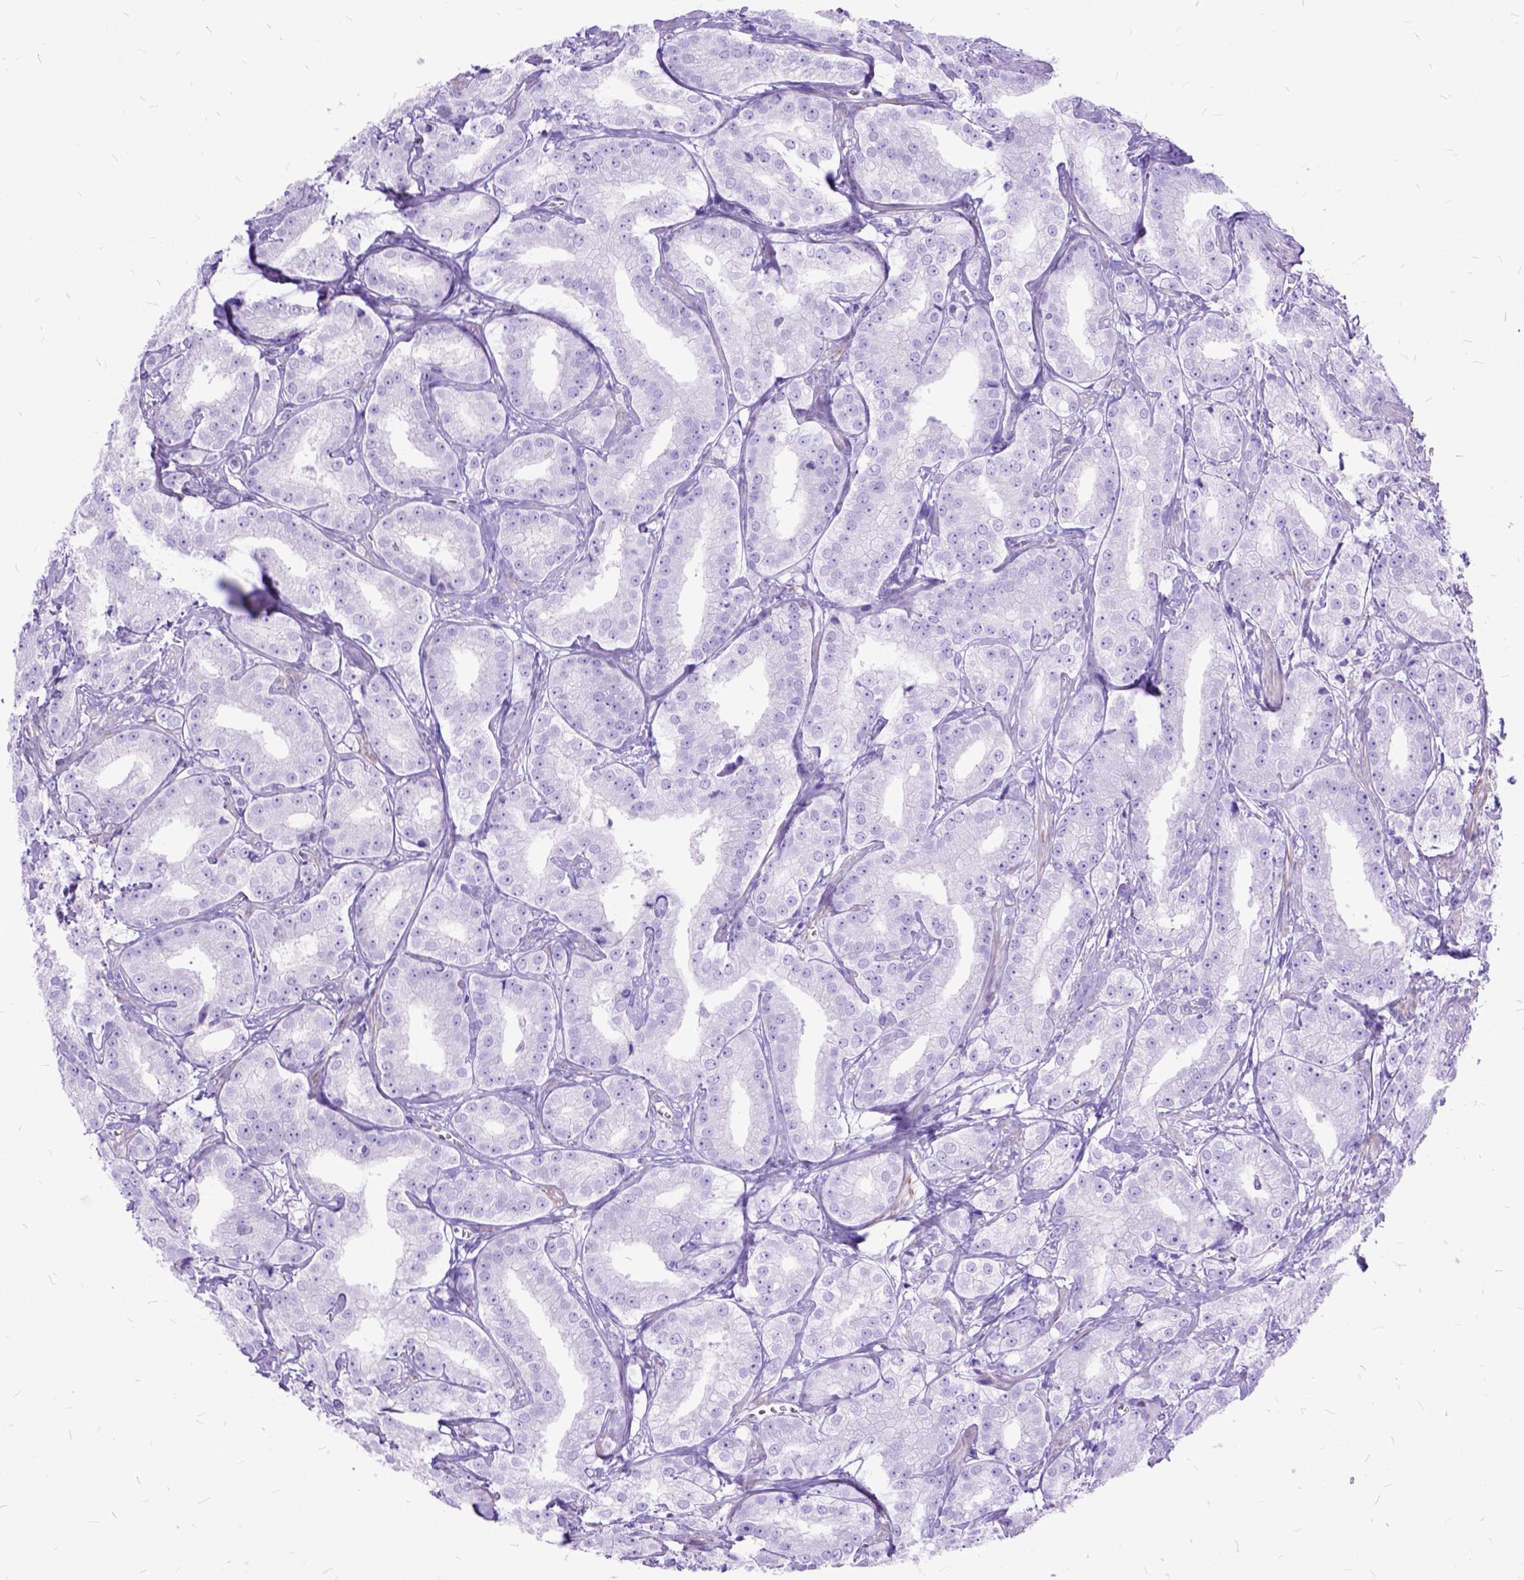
{"staining": {"intensity": "negative", "quantity": "none", "location": "none"}, "tissue": "prostate cancer", "cell_type": "Tumor cells", "image_type": "cancer", "snomed": [{"axis": "morphology", "description": "Adenocarcinoma, High grade"}, {"axis": "topography", "description": "Prostate"}], "caption": "The histopathology image reveals no staining of tumor cells in prostate adenocarcinoma (high-grade).", "gene": "ARL9", "patient": {"sex": "male", "age": 64}}